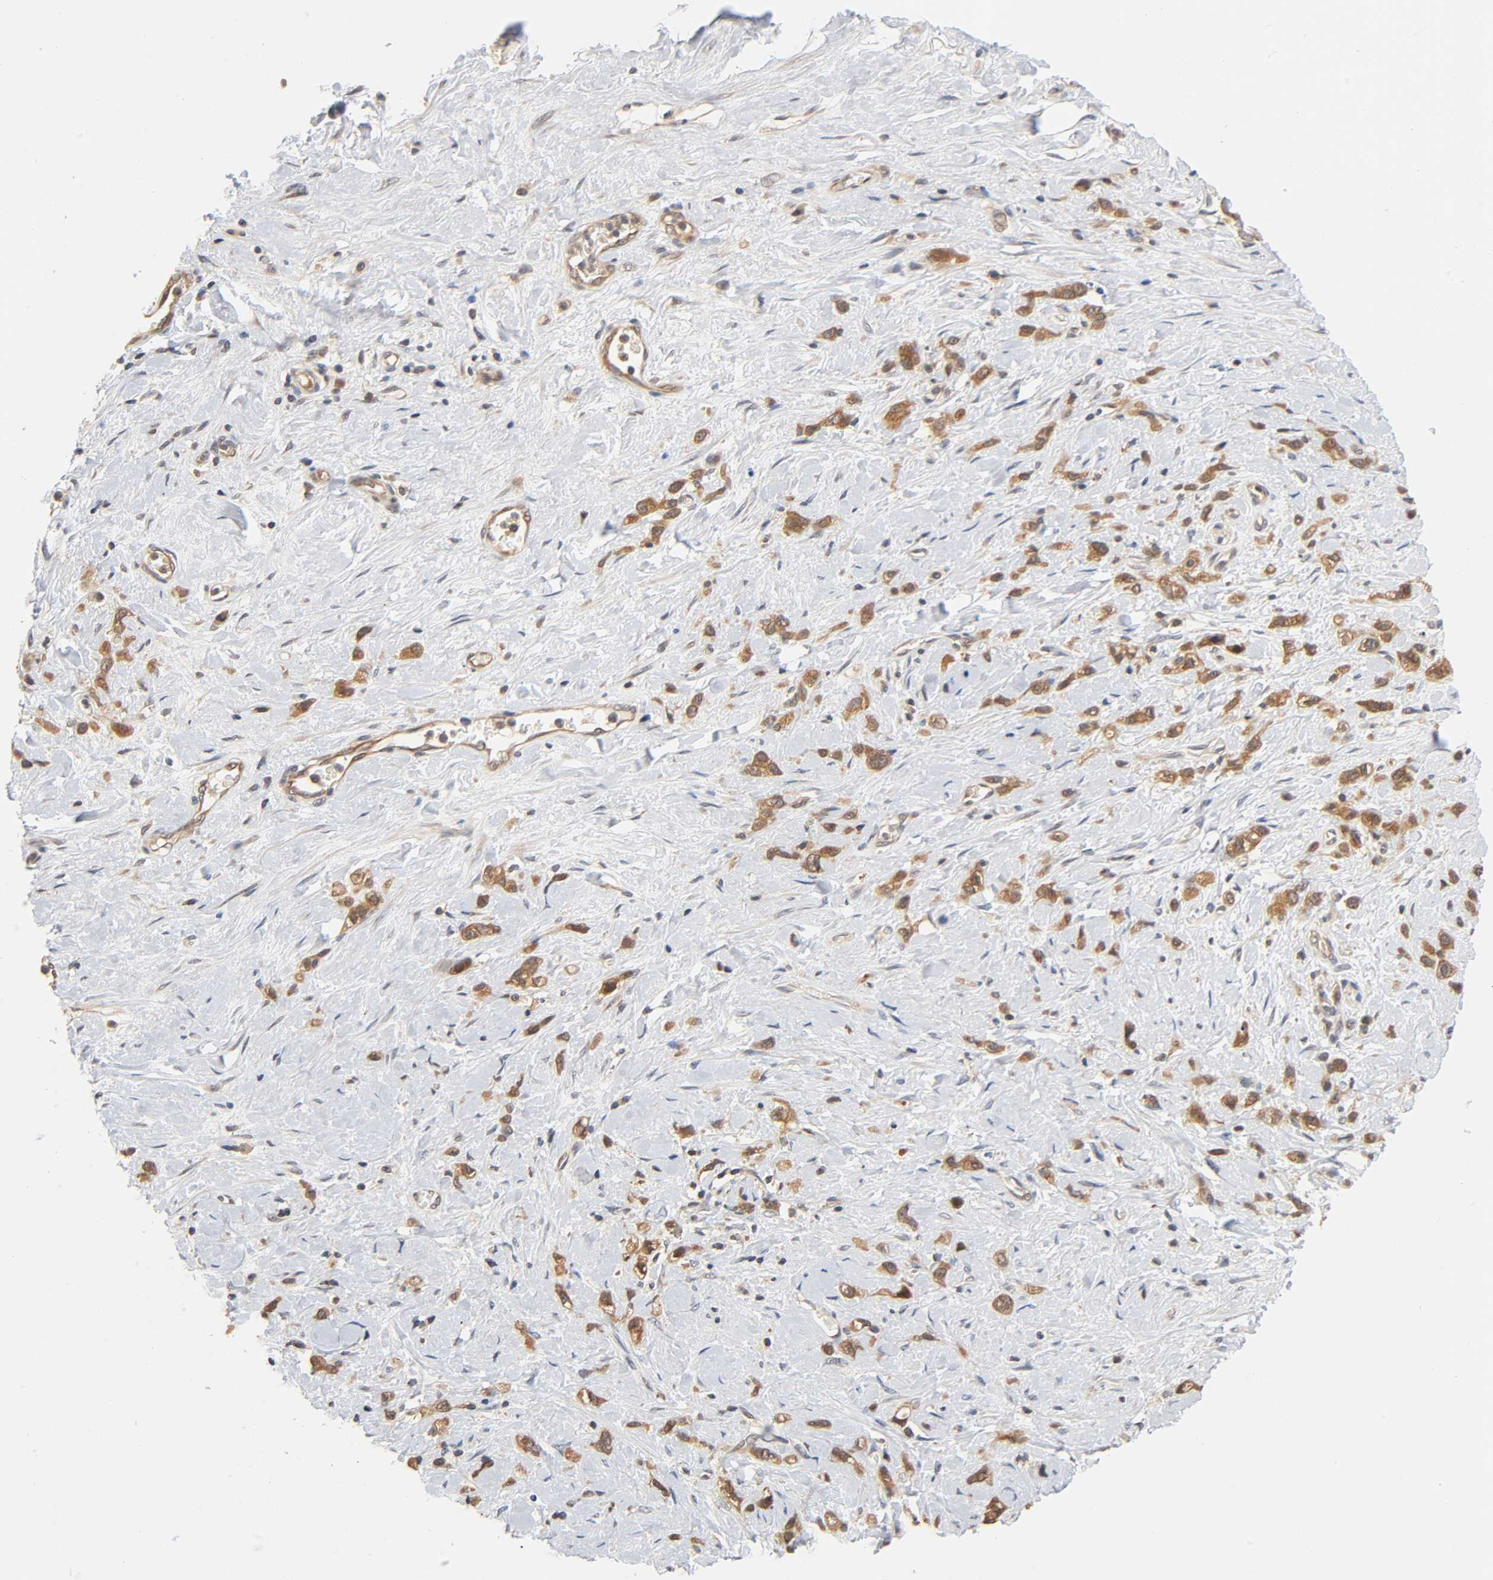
{"staining": {"intensity": "moderate", "quantity": ">75%", "location": "cytoplasmic/membranous"}, "tissue": "stomach cancer", "cell_type": "Tumor cells", "image_type": "cancer", "snomed": [{"axis": "morphology", "description": "Normal tissue, NOS"}, {"axis": "morphology", "description": "Adenocarcinoma, NOS"}, {"axis": "morphology", "description": "Adenocarcinoma, High grade"}, {"axis": "topography", "description": "Stomach, upper"}, {"axis": "topography", "description": "Stomach"}], "caption": "Approximately >75% of tumor cells in human adenocarcinoma (stomach) show moderate cytoplasmic/membranous protein expression as visualized by brown immunohistochemical staining.", "gene": "PRKAB1", "patient": {"sex": "female", "age": 65}}